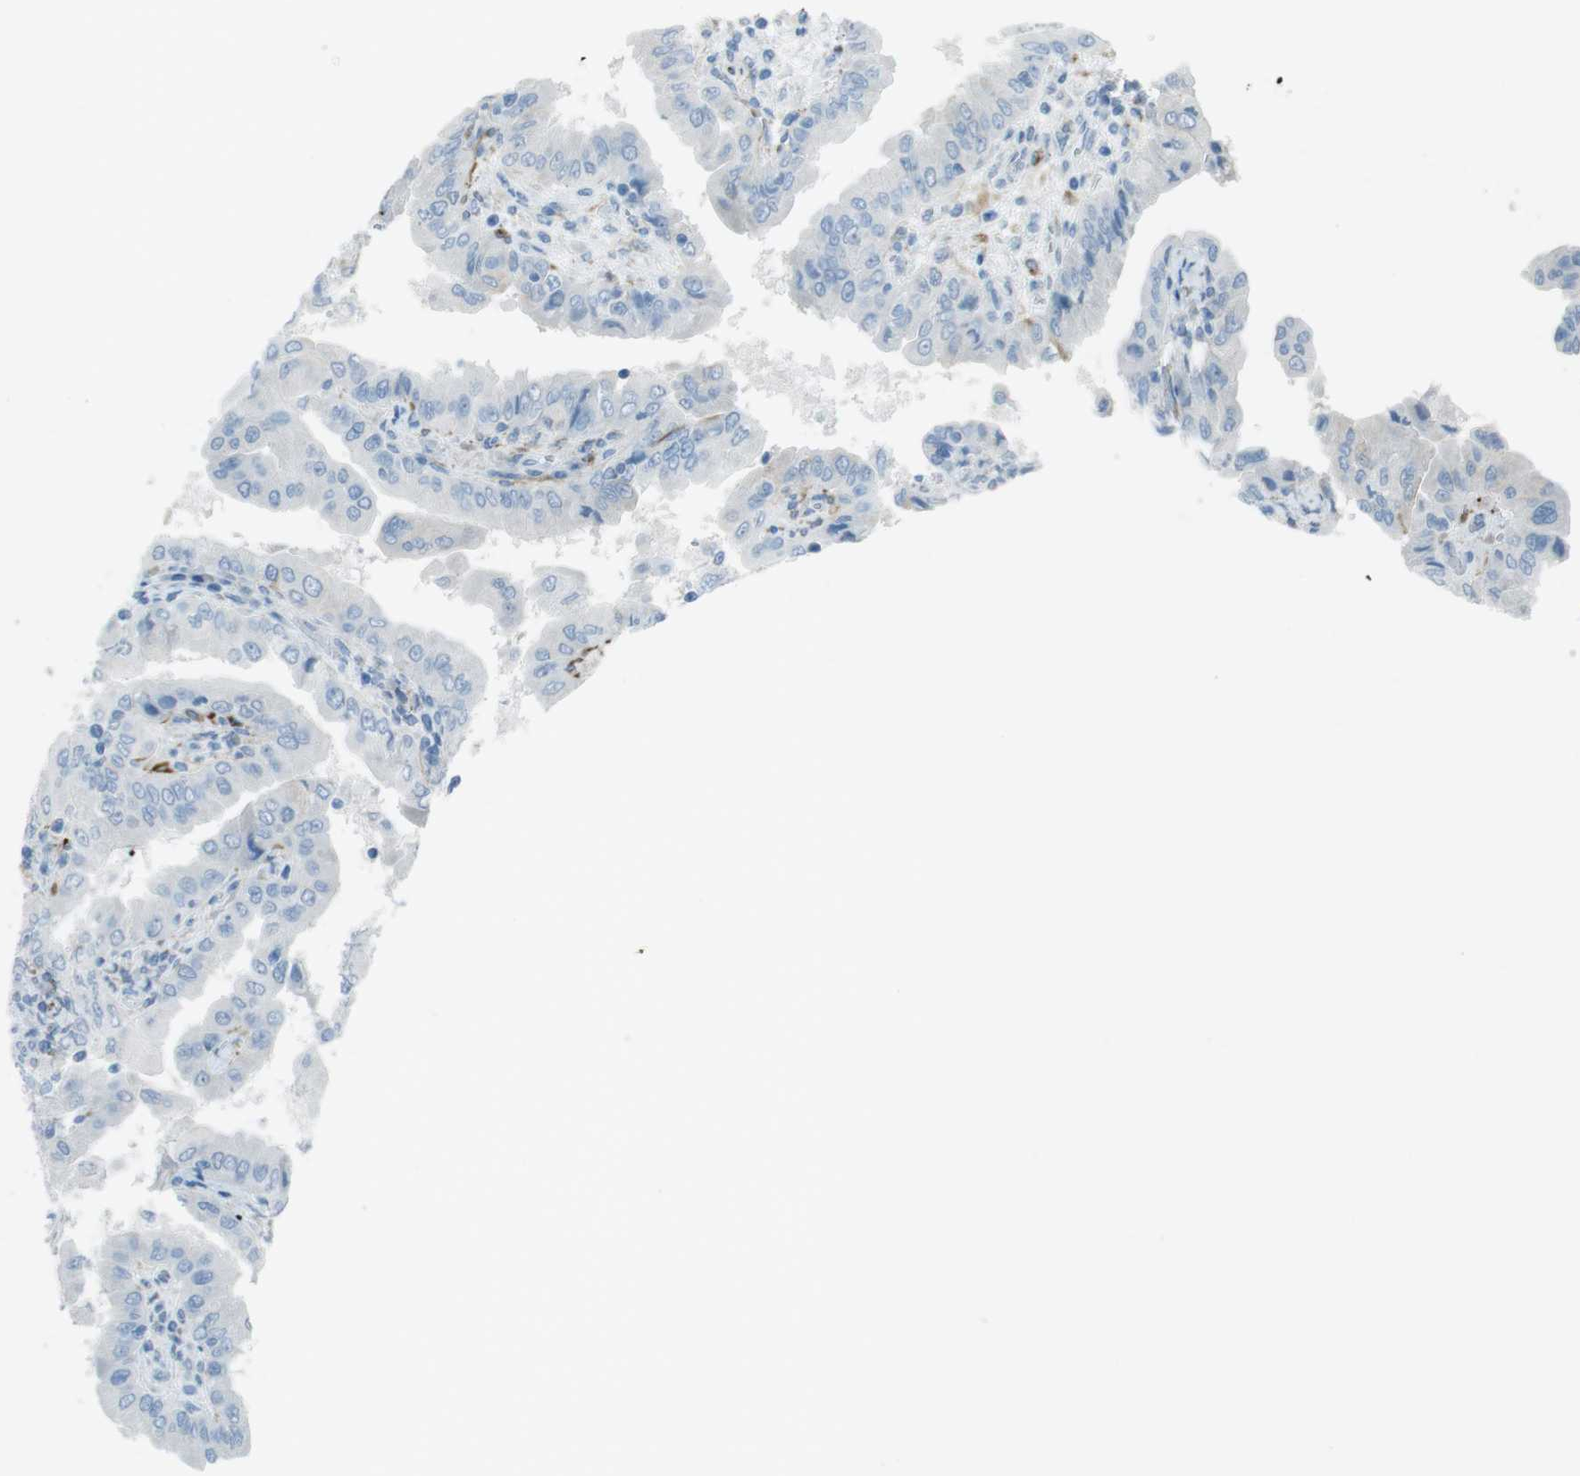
{"staining": {"intensity": "negative", "quantity": "none", "location": "none"}, "tissue": "thyroid cancer", "cell_type": "Tumor cells", "image_type": "cancer", "snomed": [{"axis": "morphology", "description": "Papillary adenocarcinoma, NOS"}, {"axis": "topography", "description": "Thyroid gland"}], "caption": "This is a image of immunohistochemistry (IHC) staining of papillary adenocarcinoma (thyroid), which shows no staining in tumor cells. Brightfield microscopy of immunohistochemistry stained with DAB (brown) and hematoxylin (blue), captured at high magnification.", "gene": "TUBB2A", "patient": {"sex": "male", "age": 33}}